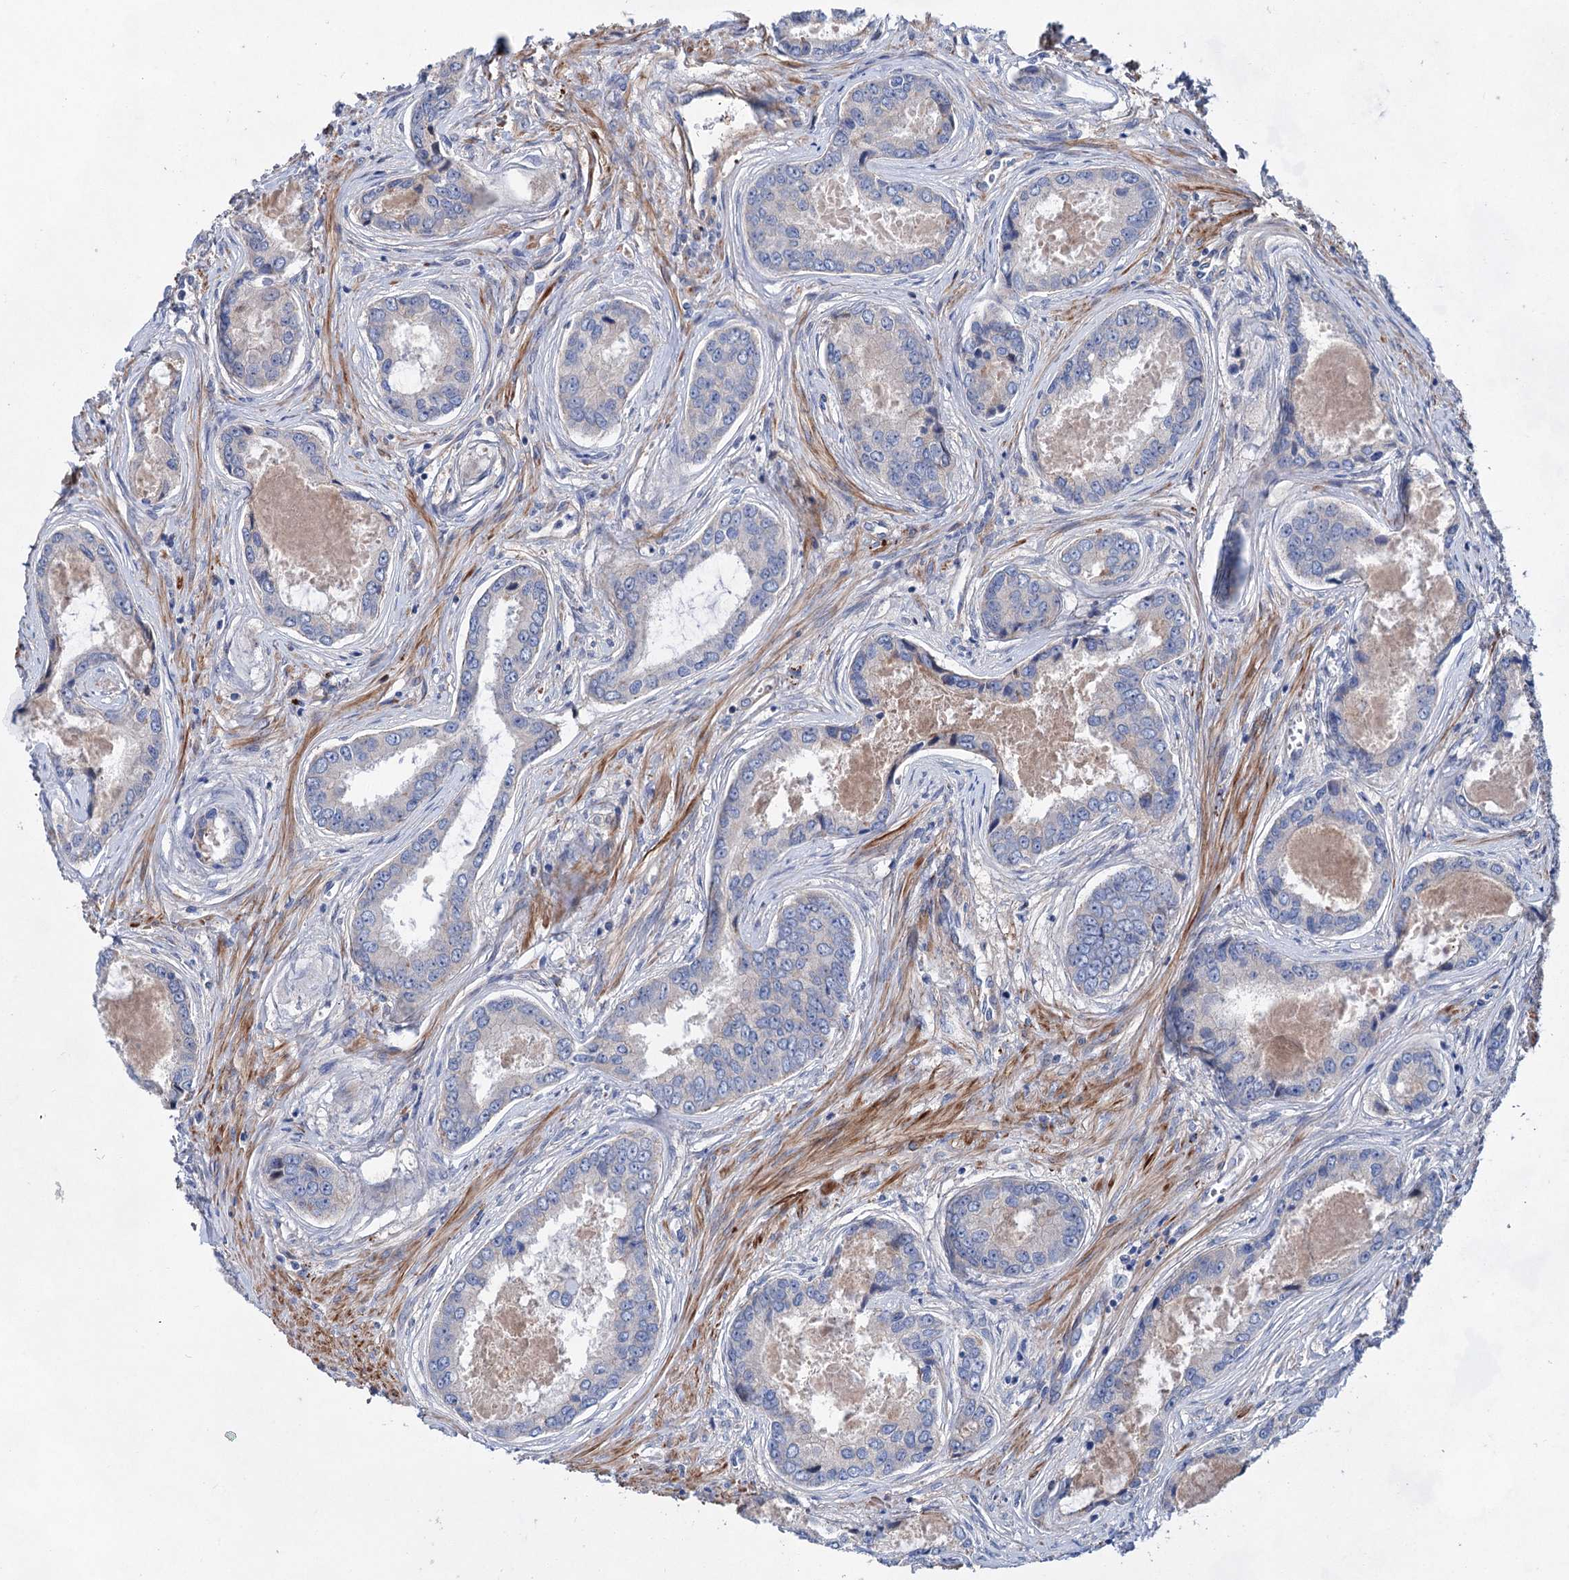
{"staining": {"intensity": "negative", "quantity": "none", "location": "none"}, "tissue": "prostate cancer", "cell_type": "Tumor cells", "image_type": "cancer", "snomed": [{"axis": "morphology", "description": "Adenocarcinoma, Low grade"}, {"axis": "topography", "description": "Prostate"}], "caption": "Immunohistochemistry (IHC) photomicrograph of human prostate cancer stained for a protein (brown), which shows no staining in tumor cells.", "gene": "GPR155", "patient": {"sex": "male", "age": 68}}